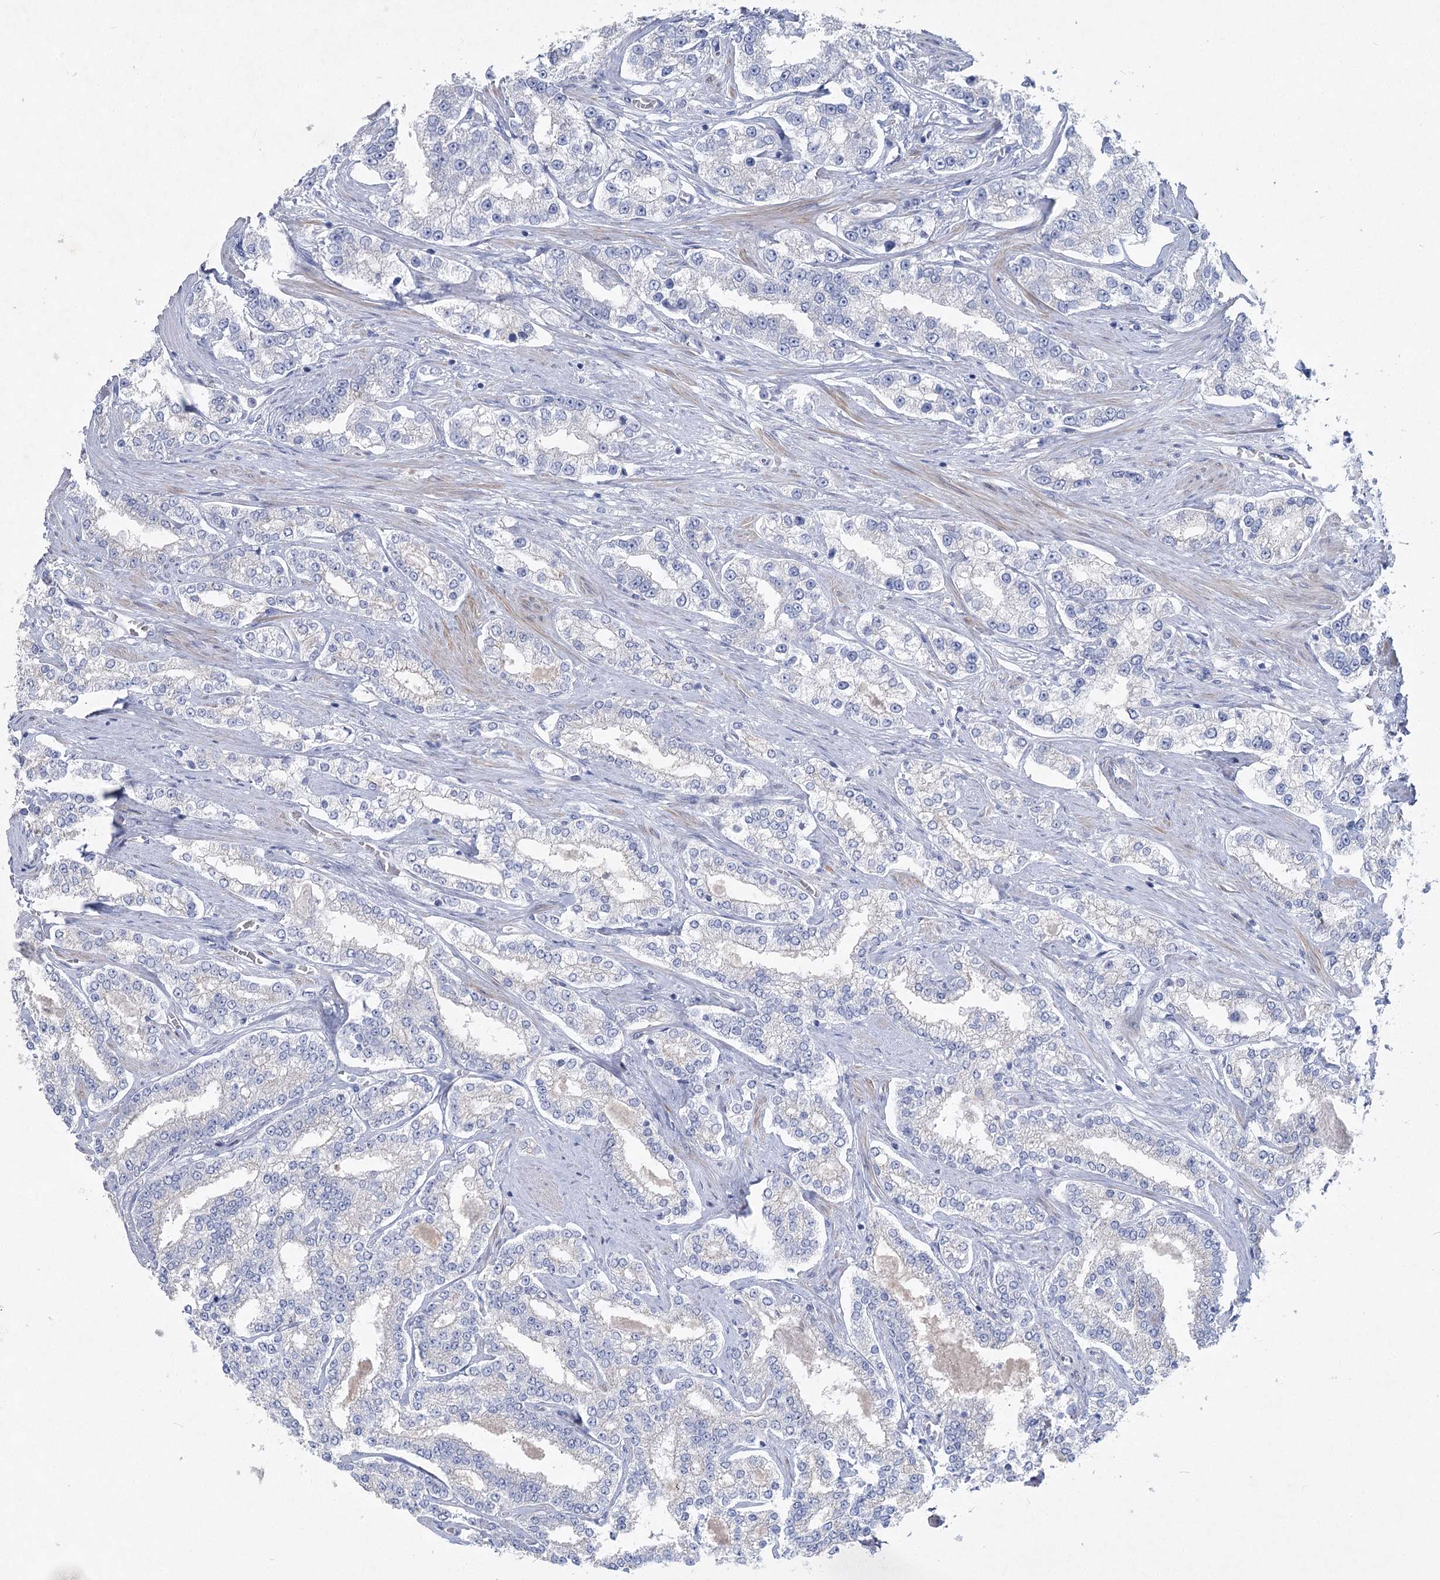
{"staining": {"intensity": "negative", "quantity": "none", "location": "none"}, "tissue": "prostate cancer", "cell_type": "Tumor cells", "image_type": "cancer", "snomed": [{"axis": "morphology", "description": "Normal tissue, NOS"}, {"axis": "morphology", "description": "Adenocarcinoma, High grade"}, {"axis": "topography", "description": "Prostate"}], "caption": "Image shows no significant protein positivity in tumor cells of prostate cancer.", "gene": "WDR74", "patient": {"sex": "male", "age": 83}}